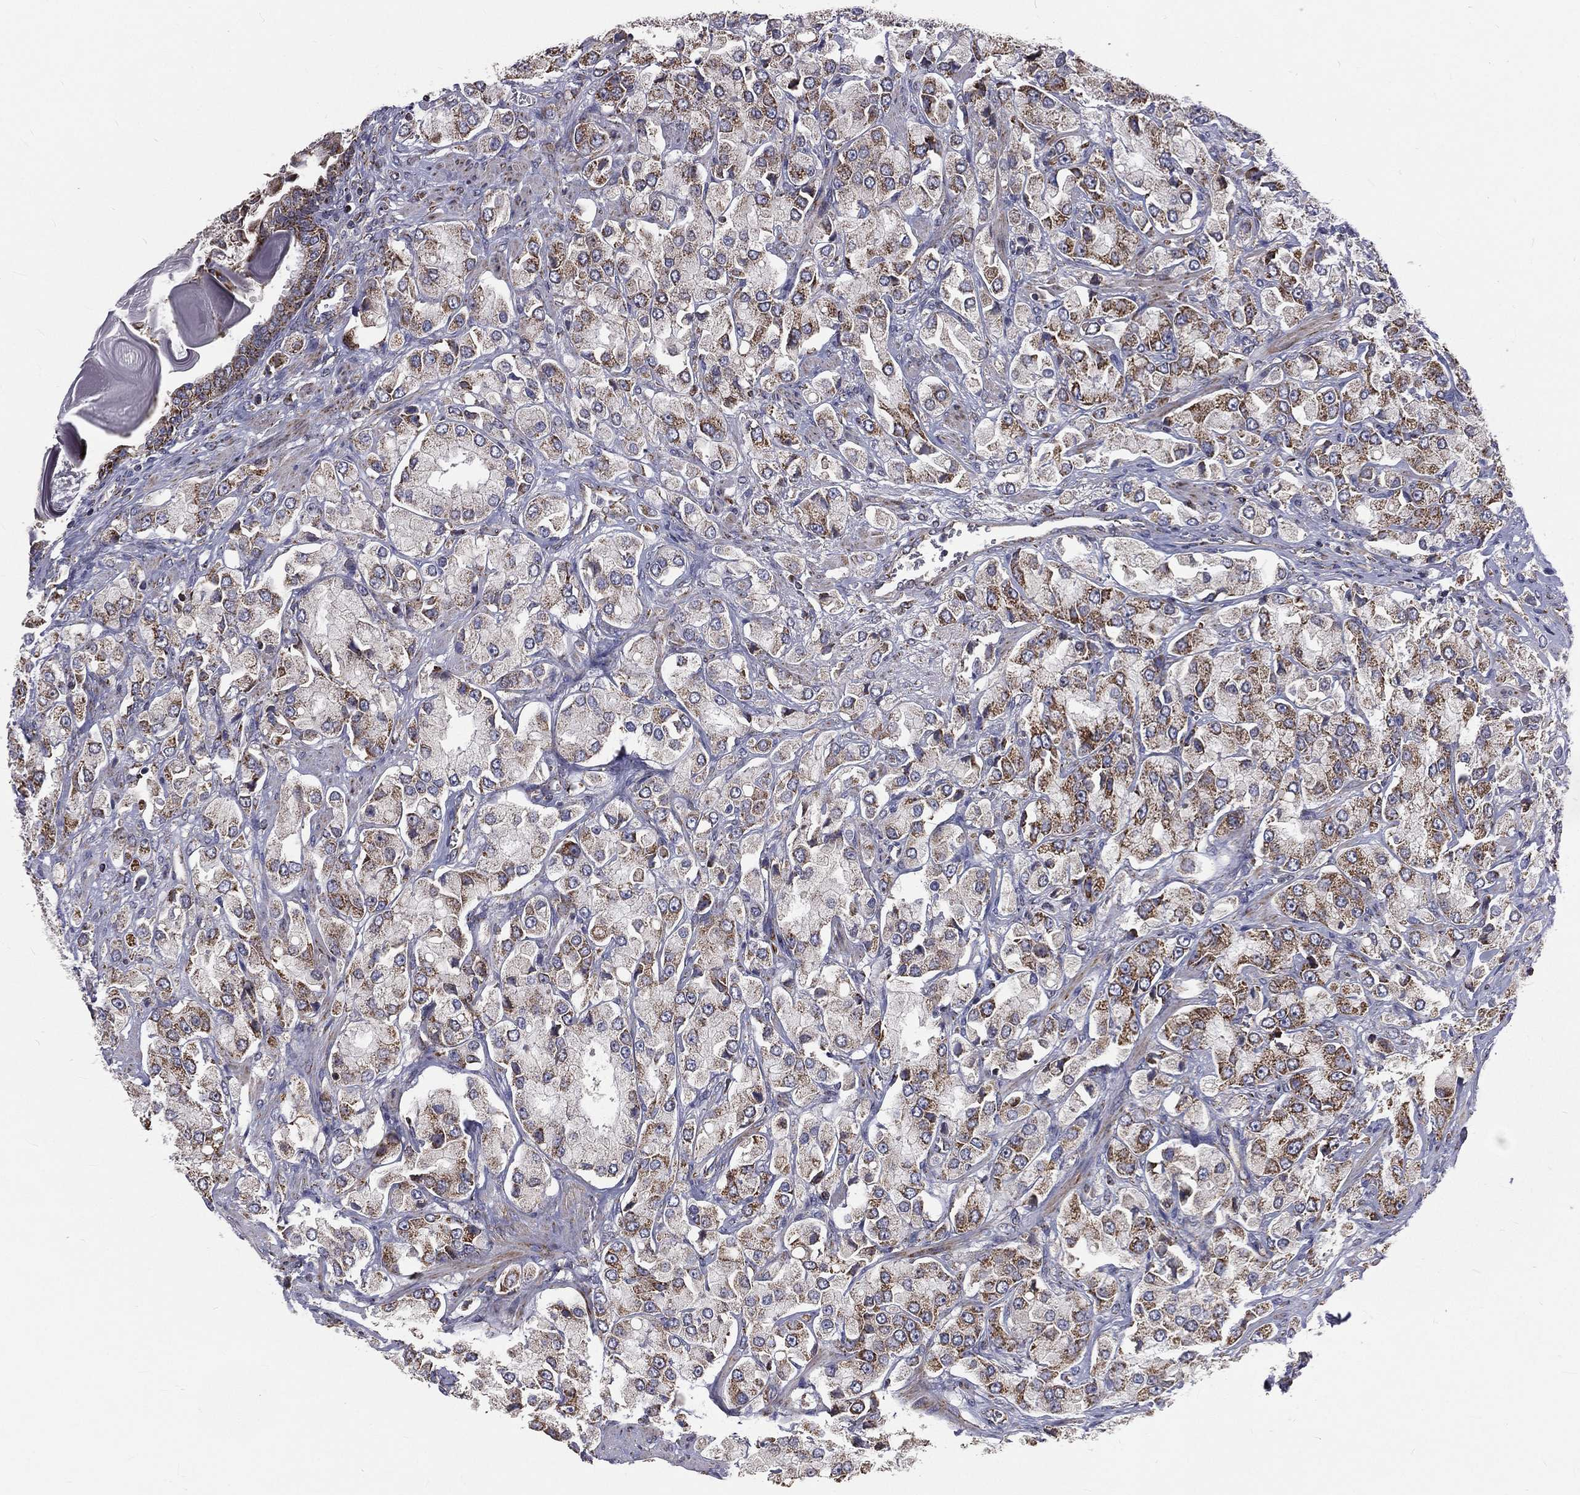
{"staining": {"intensity": "moderate", "quantity": "25%-75%", "location": "cytoplasmic/membranous"}, "tissue": "prostate cancer", "cell_type": "Tumor cells", "image_type": "cancer", "snomed": [{"axis": "morphology", "description": "Adenocarcinoma, NOS"}, {"axis": "topography", "description": "Prostate and seminal vesicle, NOS"}, {"axis": "topography", "description": "Prostate"}], "caption": "Protein staining shows moderate cytoplasmic/membranous positivity in about 25%-75% of tumor cells in adenocarcinoma (prostate).", "gene": "GPD1", "patient": {"sex": "male", "age": 64}}